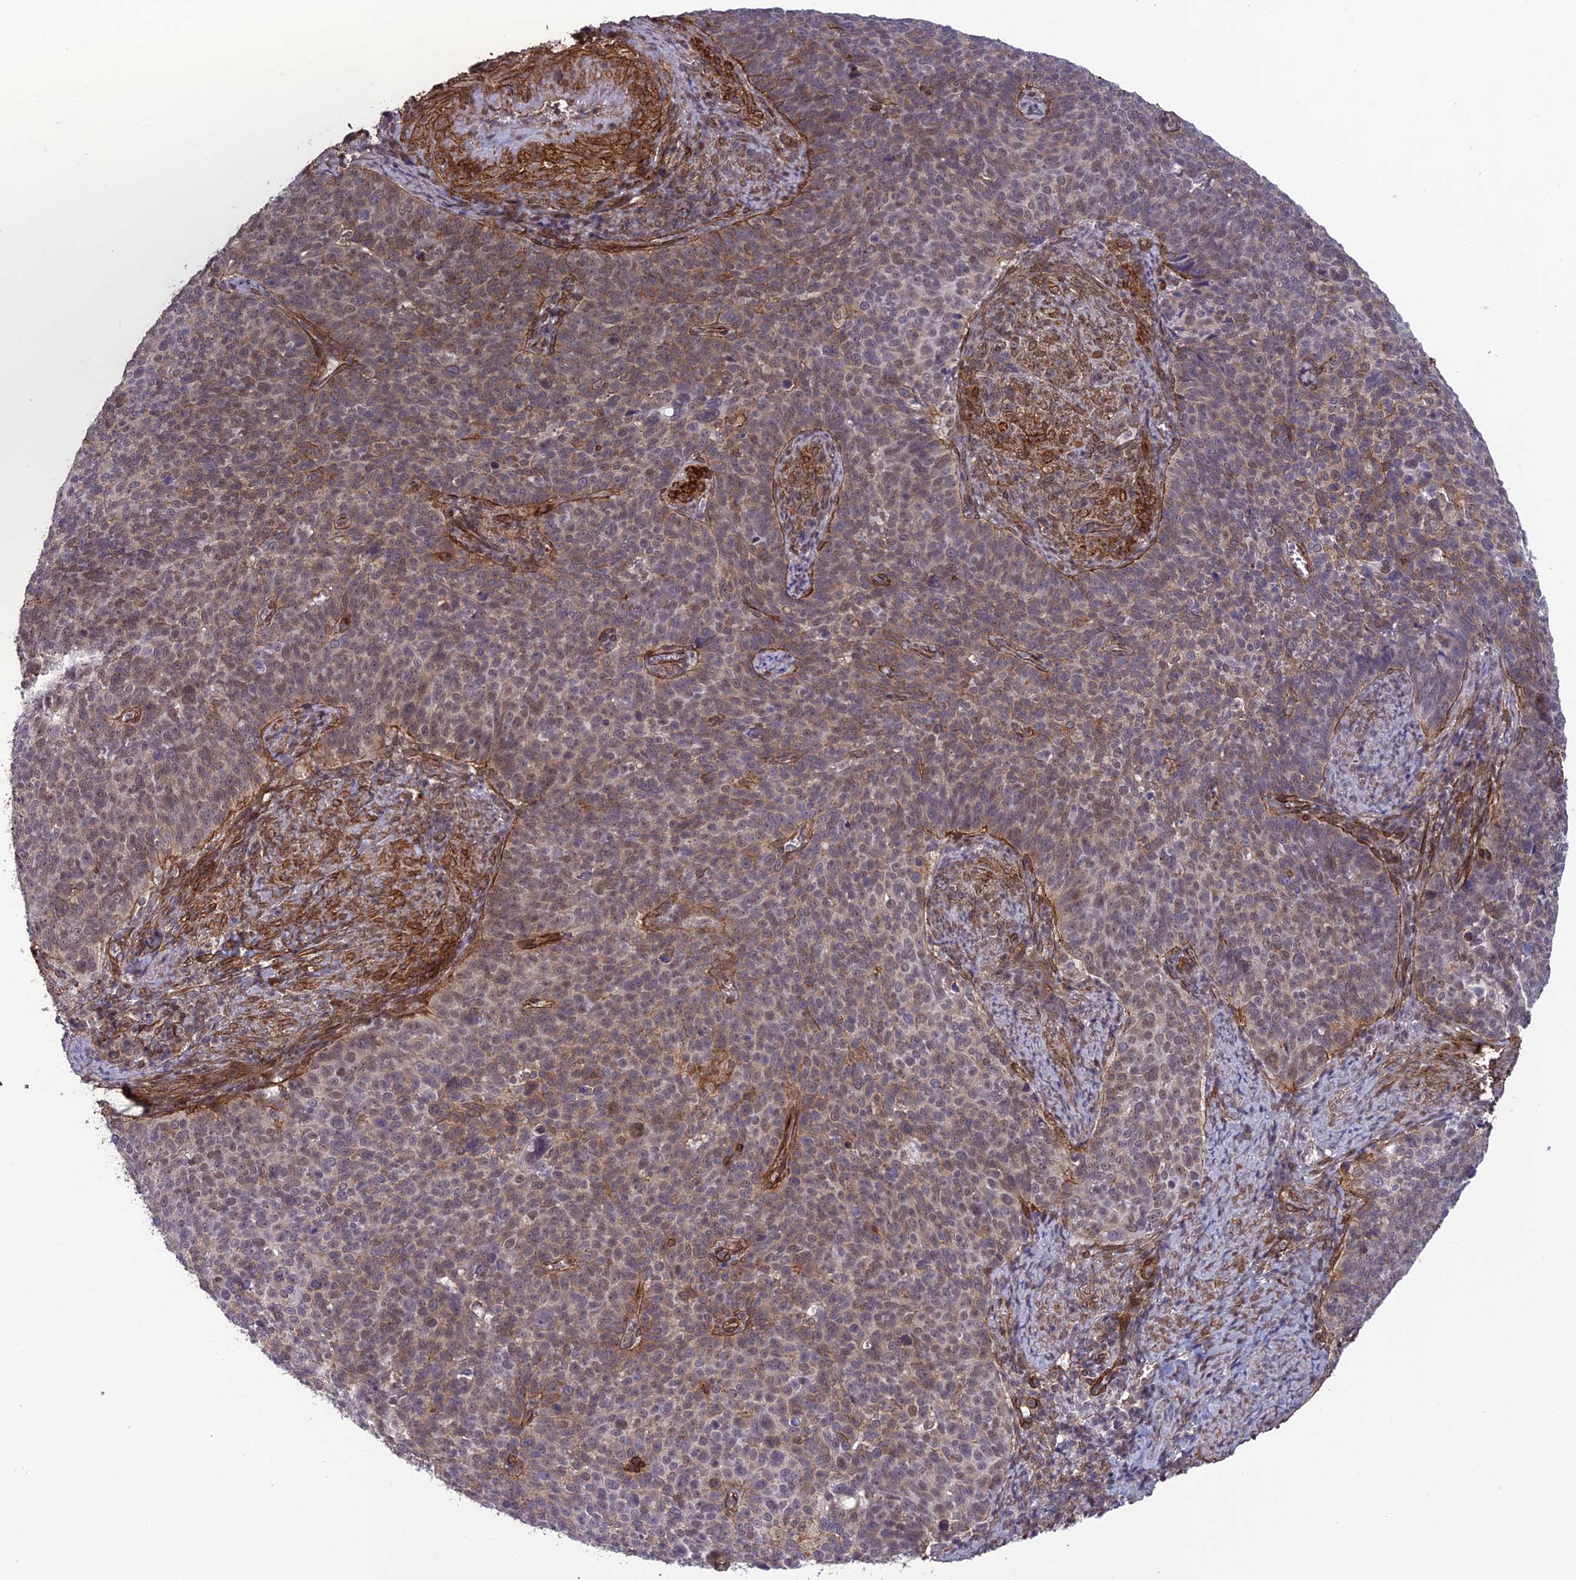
{"staining": {"intensity": "weak", "quantity": "25%-75%", "location": "cytoplasmic/membranous,nuclear"}, "tissue": "cervical cancer", "cell_type": "Tumor cells", "image_type": "cancer", "snomed": [{"axis": "morphology", "description": "Normal tissue, NOS"}, {"axis": "morphology", "description": "Squamous cell carcinoma, NOS"}, {"axis": "topography", "description": "Cervix"}], "caption": "This is a photomicrograph of immunohistochemistry staining of cervical cancer, which shows weak staining in the cytoplasmic/membranous and nuclear of tumor cells.", "gene": "TNS1", "patient": {"sex": "female", "age": 39}}